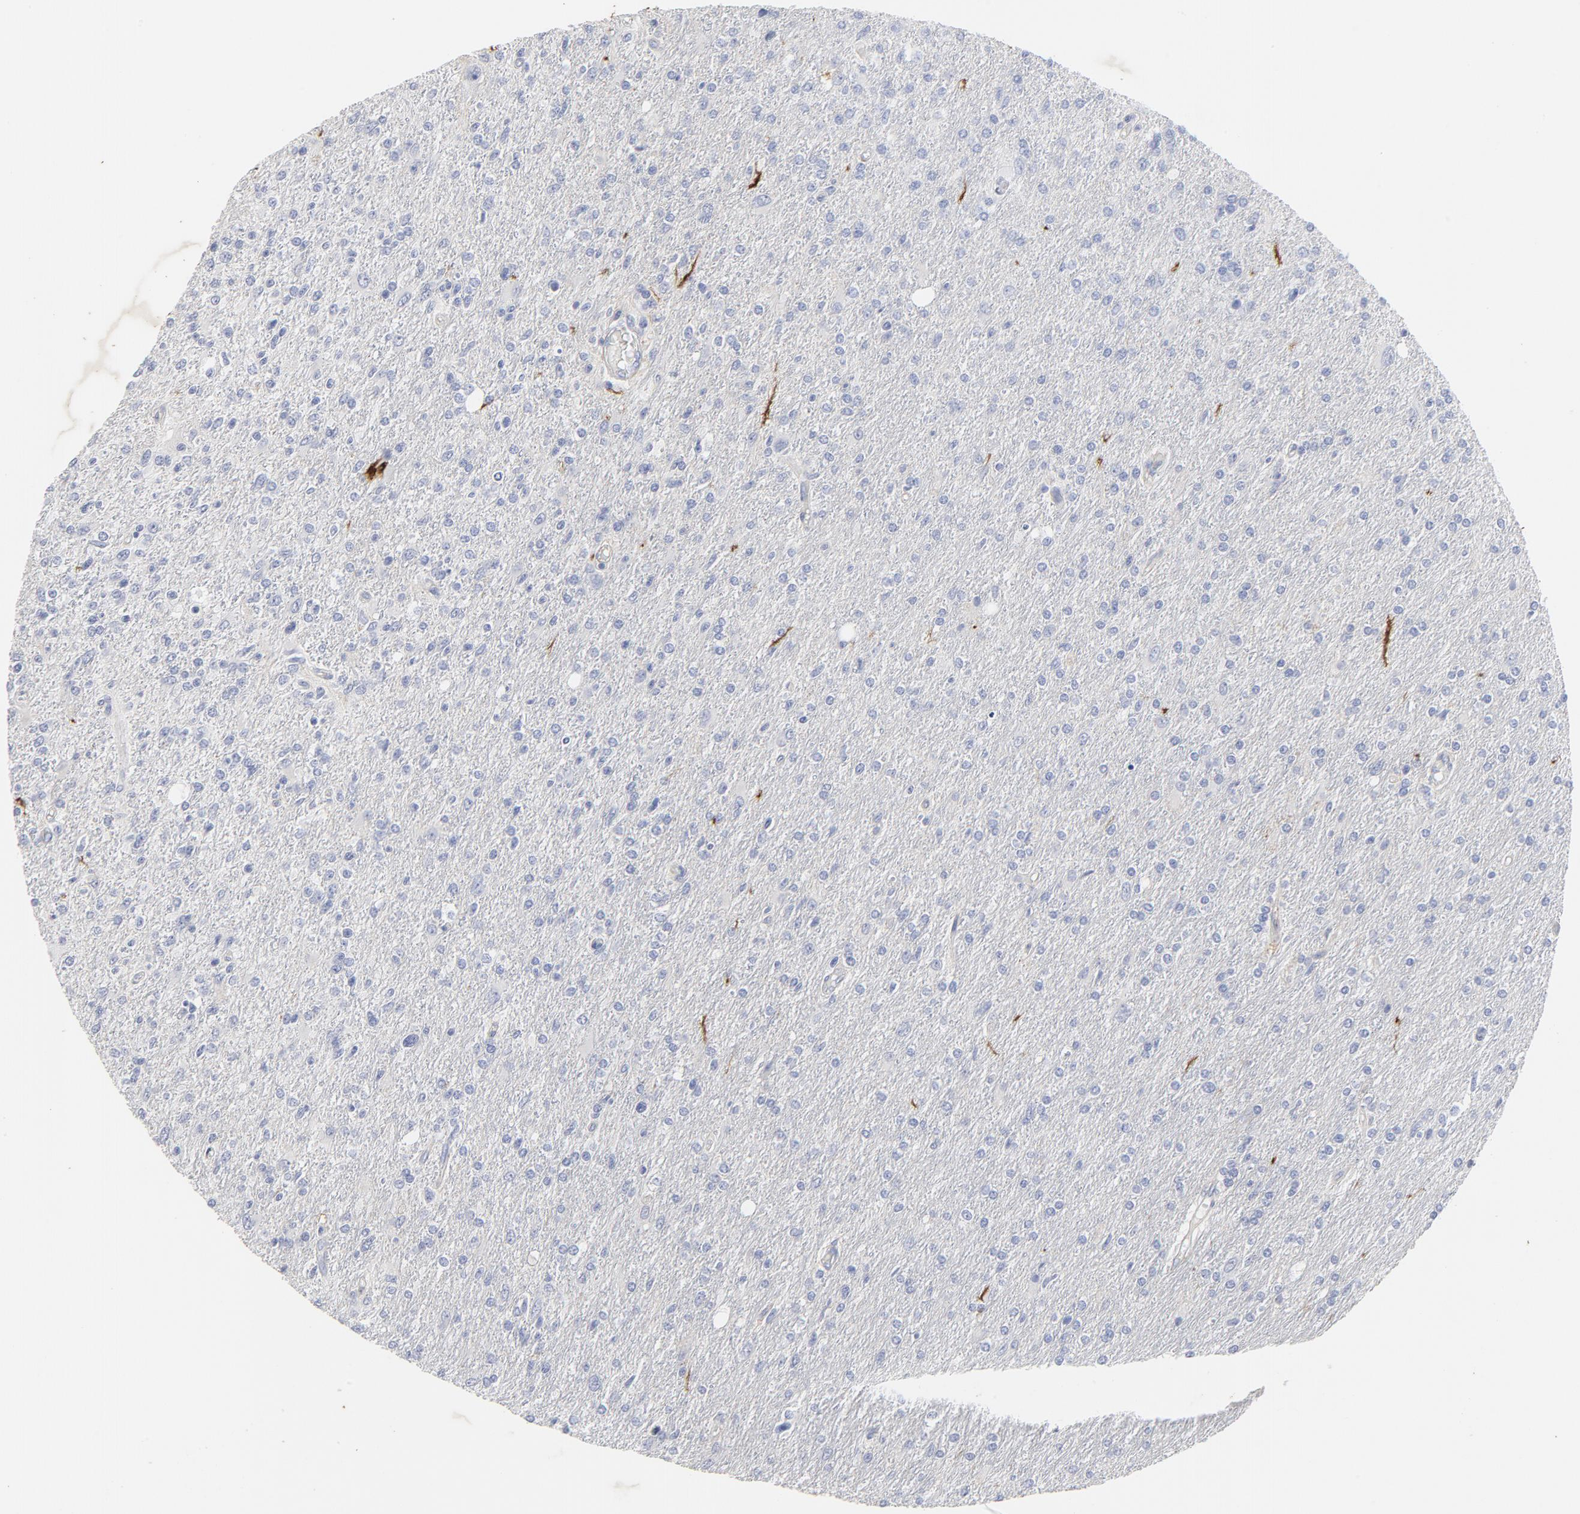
{"staining": {"intensity": "negative", "quantity": "none", "location": "none"}, "tissue": "glioma", "cell_type": "Tumor cells", "image_type": "cancer", "snomed": [{"axis": "morphology", "description": "Glioma, malignant, High grade"}, {"axis": "topography", "description": "Cerebral cortex"}], "caption": "A photomicrograph of malignant glioma (high-grade) stained for a protein displays no brown staining in tumor cells. (DAB (3,3'-diaminobenzidine) immunohistochemistry with hematoxylin counter stain).", "gene": "TSPAN6", "patient": {"sex": "male", "age": 76}}